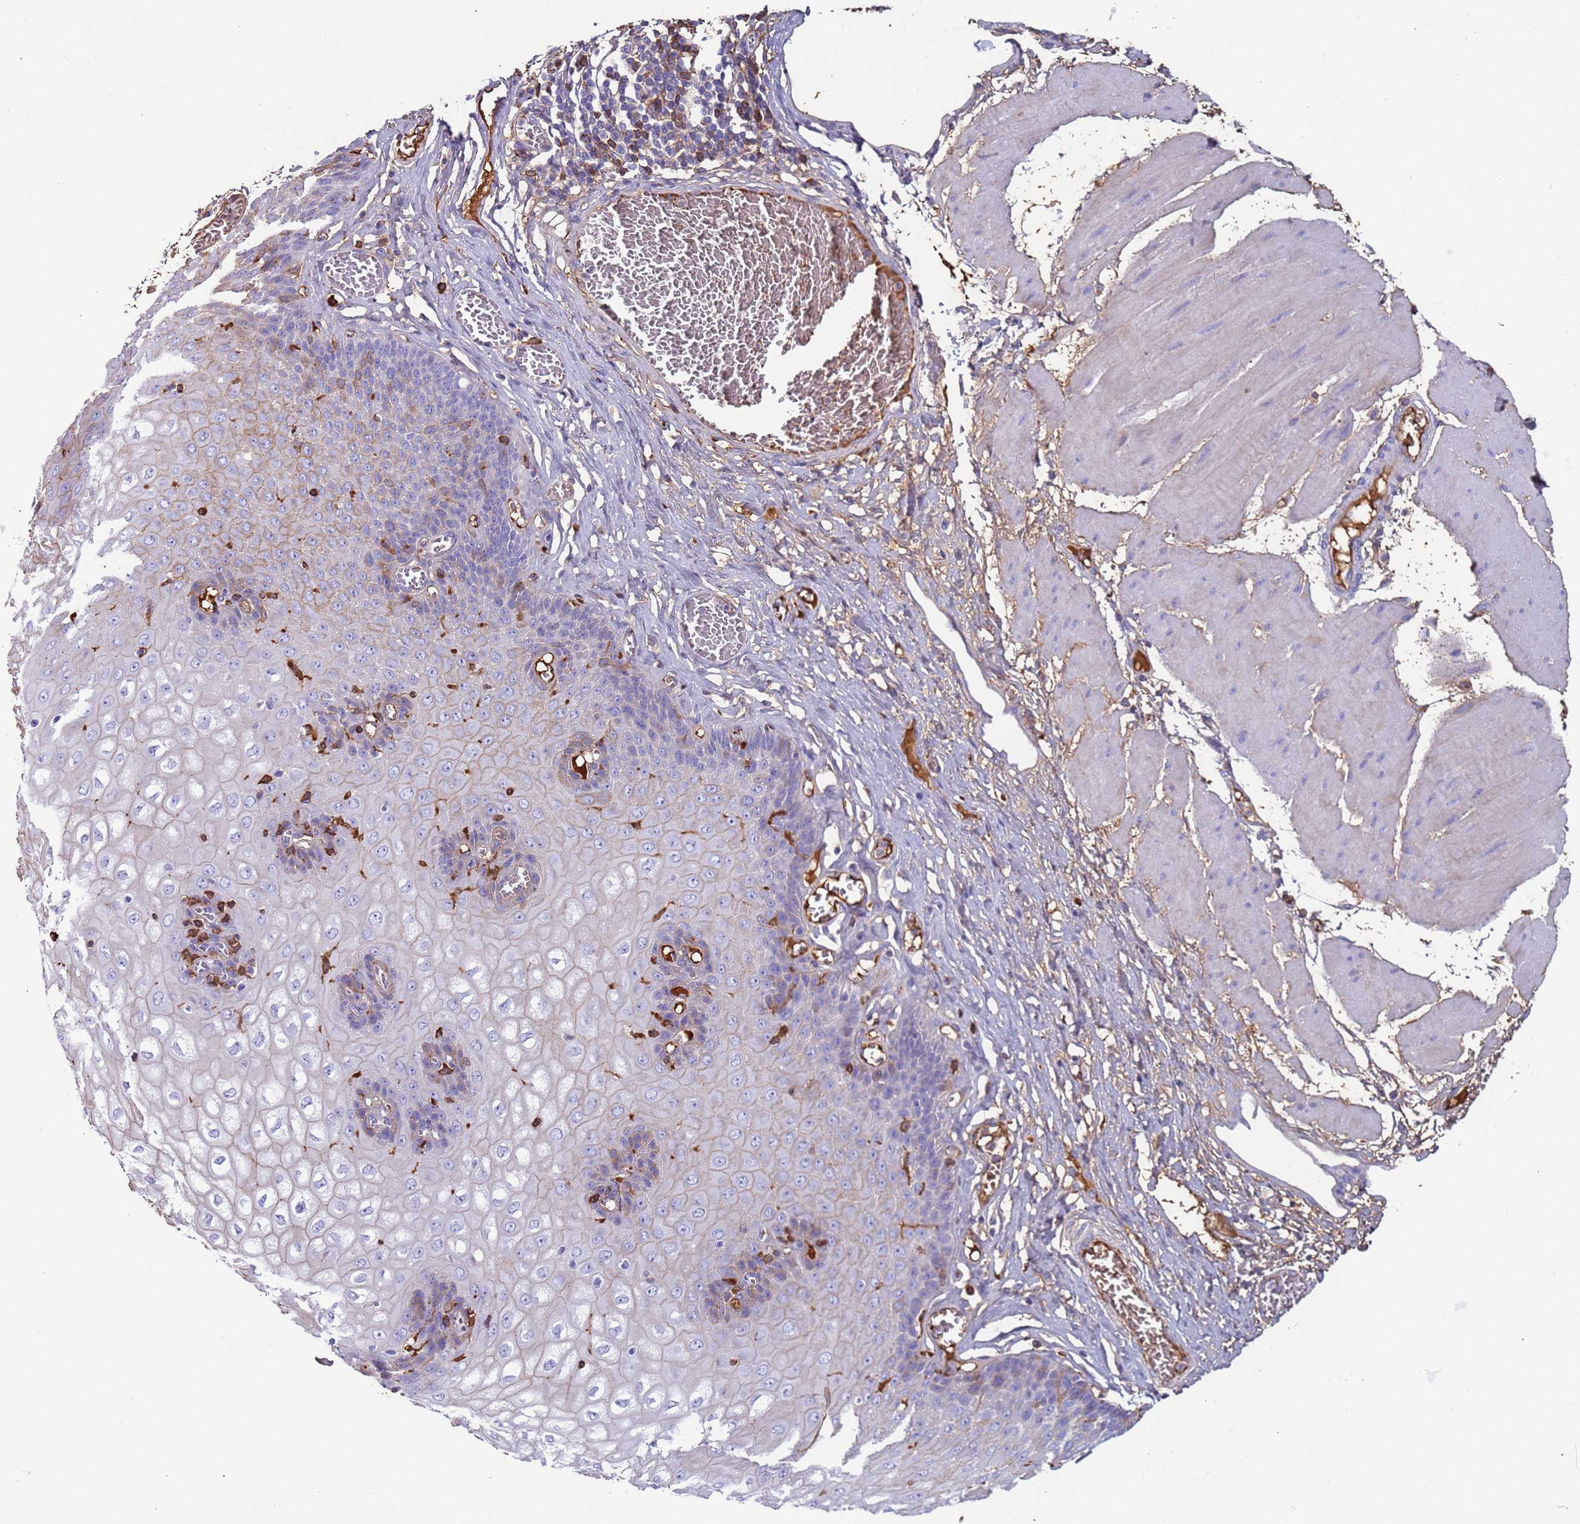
{"staining": {"intensity": "negative", "quantity": "none", "location": "none"}, "tissue": "esophagus", "cell_type": "Squamous epithelial cells", "image_type": "normal", "snomed": [{"axis": "morphology", "description": "Normal tissue, NOS"}, {"axis": "topography", "description": "Esophagus"}], "caption": "High power microscopy micrograph of an IHC histopathology image of unremarkable esophagus, revealing no significant positivity in squamous epithelial cells. (Stains: DAB IHC with hematoxylin counter stain, Microscopy: brightfield microscopy at high magnification).", "gene": "CYSLTR2", "patient": {"sex": "male", "age": 60}}